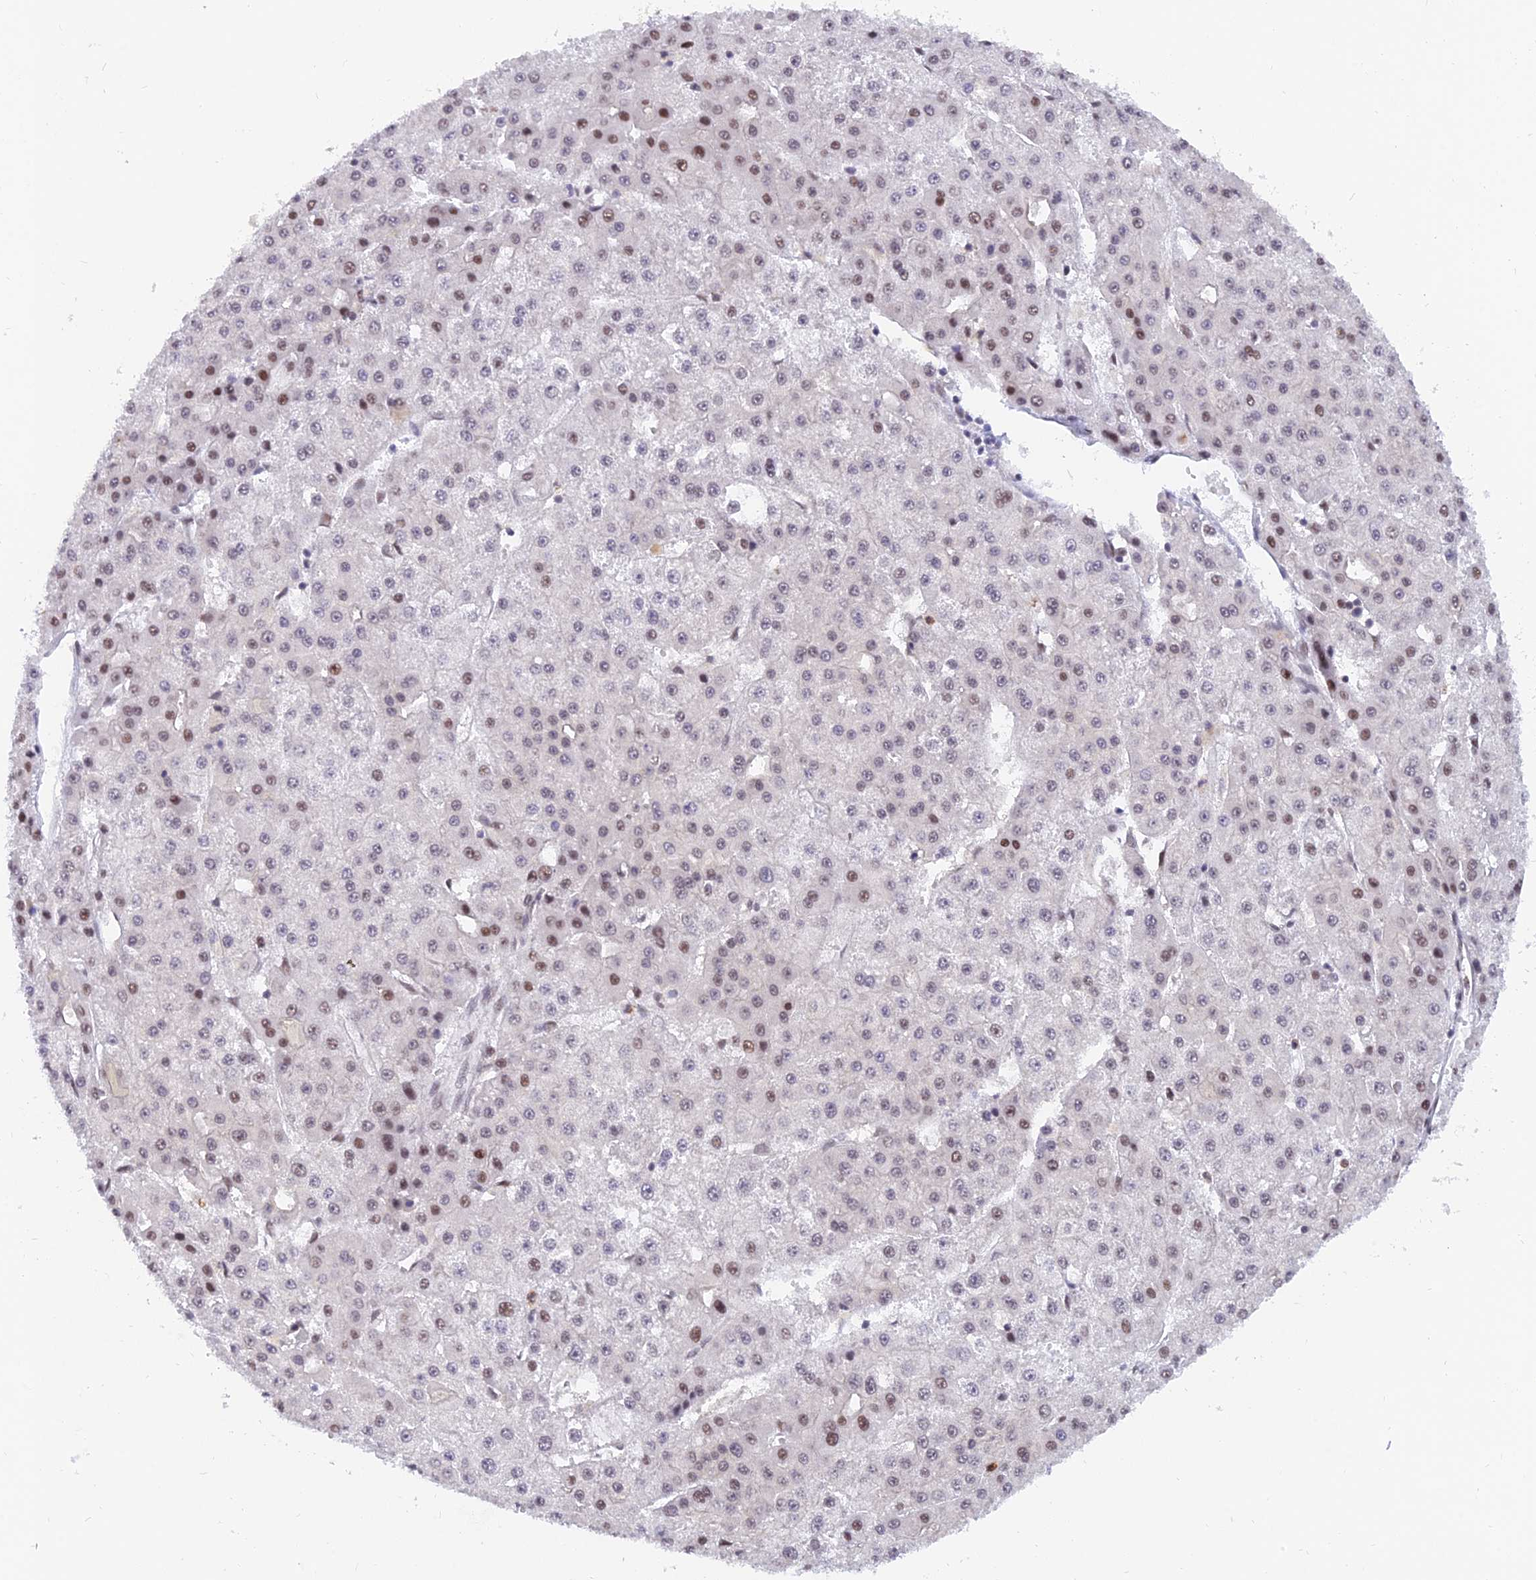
{"staining": {"intensity": "moderate", "quantity": "25%-75%", "location": "nuclear"}, "tissue": "liver cancer", "cell_type": "Tumor cells", "image_type": "cancer", "snomed": [{"axis": "morphology", "description": "Carcinoma, Hepatocellular, NOS"}, {"axis": "topography", "description": "Liver"}], "caption": "A photomicrograph showing moderate nuclear staining in about 25%-75% of tumor cells in liver cancer, as visualized by brown immunohistochemical staining.", "gene": "DPY30", "patient": {"sex": "male", "age": 47}}